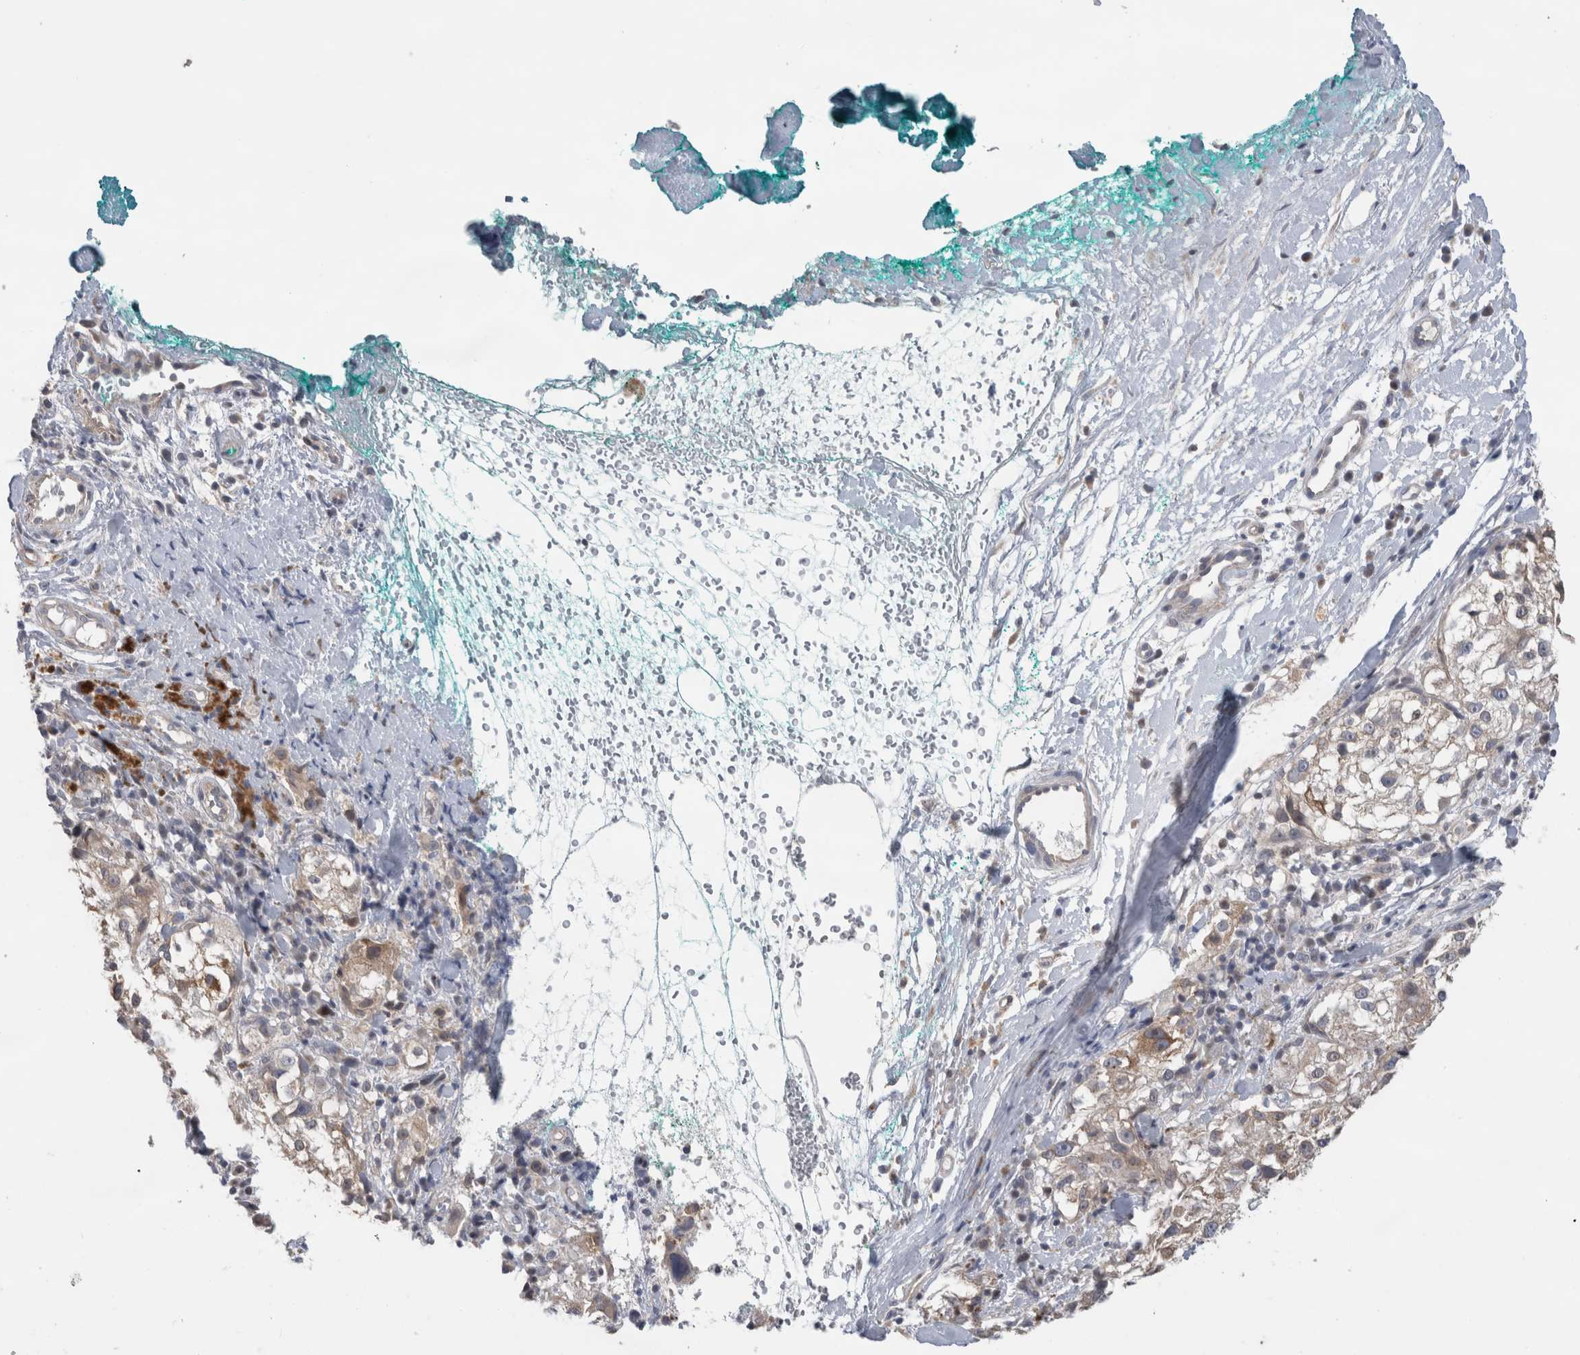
{"staining": {"intensity": "weak", "quantity": "<25%", "location": "cytoplasmic/membranous"}, "tissue": "melanoma", "cell_type": "Tumor cells", "image_type": "cancer", "snomed": [{"axis": "morphology", "description": "Necrosis, NOS"}, {"axis": "morphology", "description": "Malignant melanoma, NOS"}, {"axis": "topography", "description": "Skin"}], "caption": "Human melanoma stained for a protein using IHC reveals no staining in tumor cells.", "gene": "SYTL5", "patient": {"sex": "female", "age": 87}}